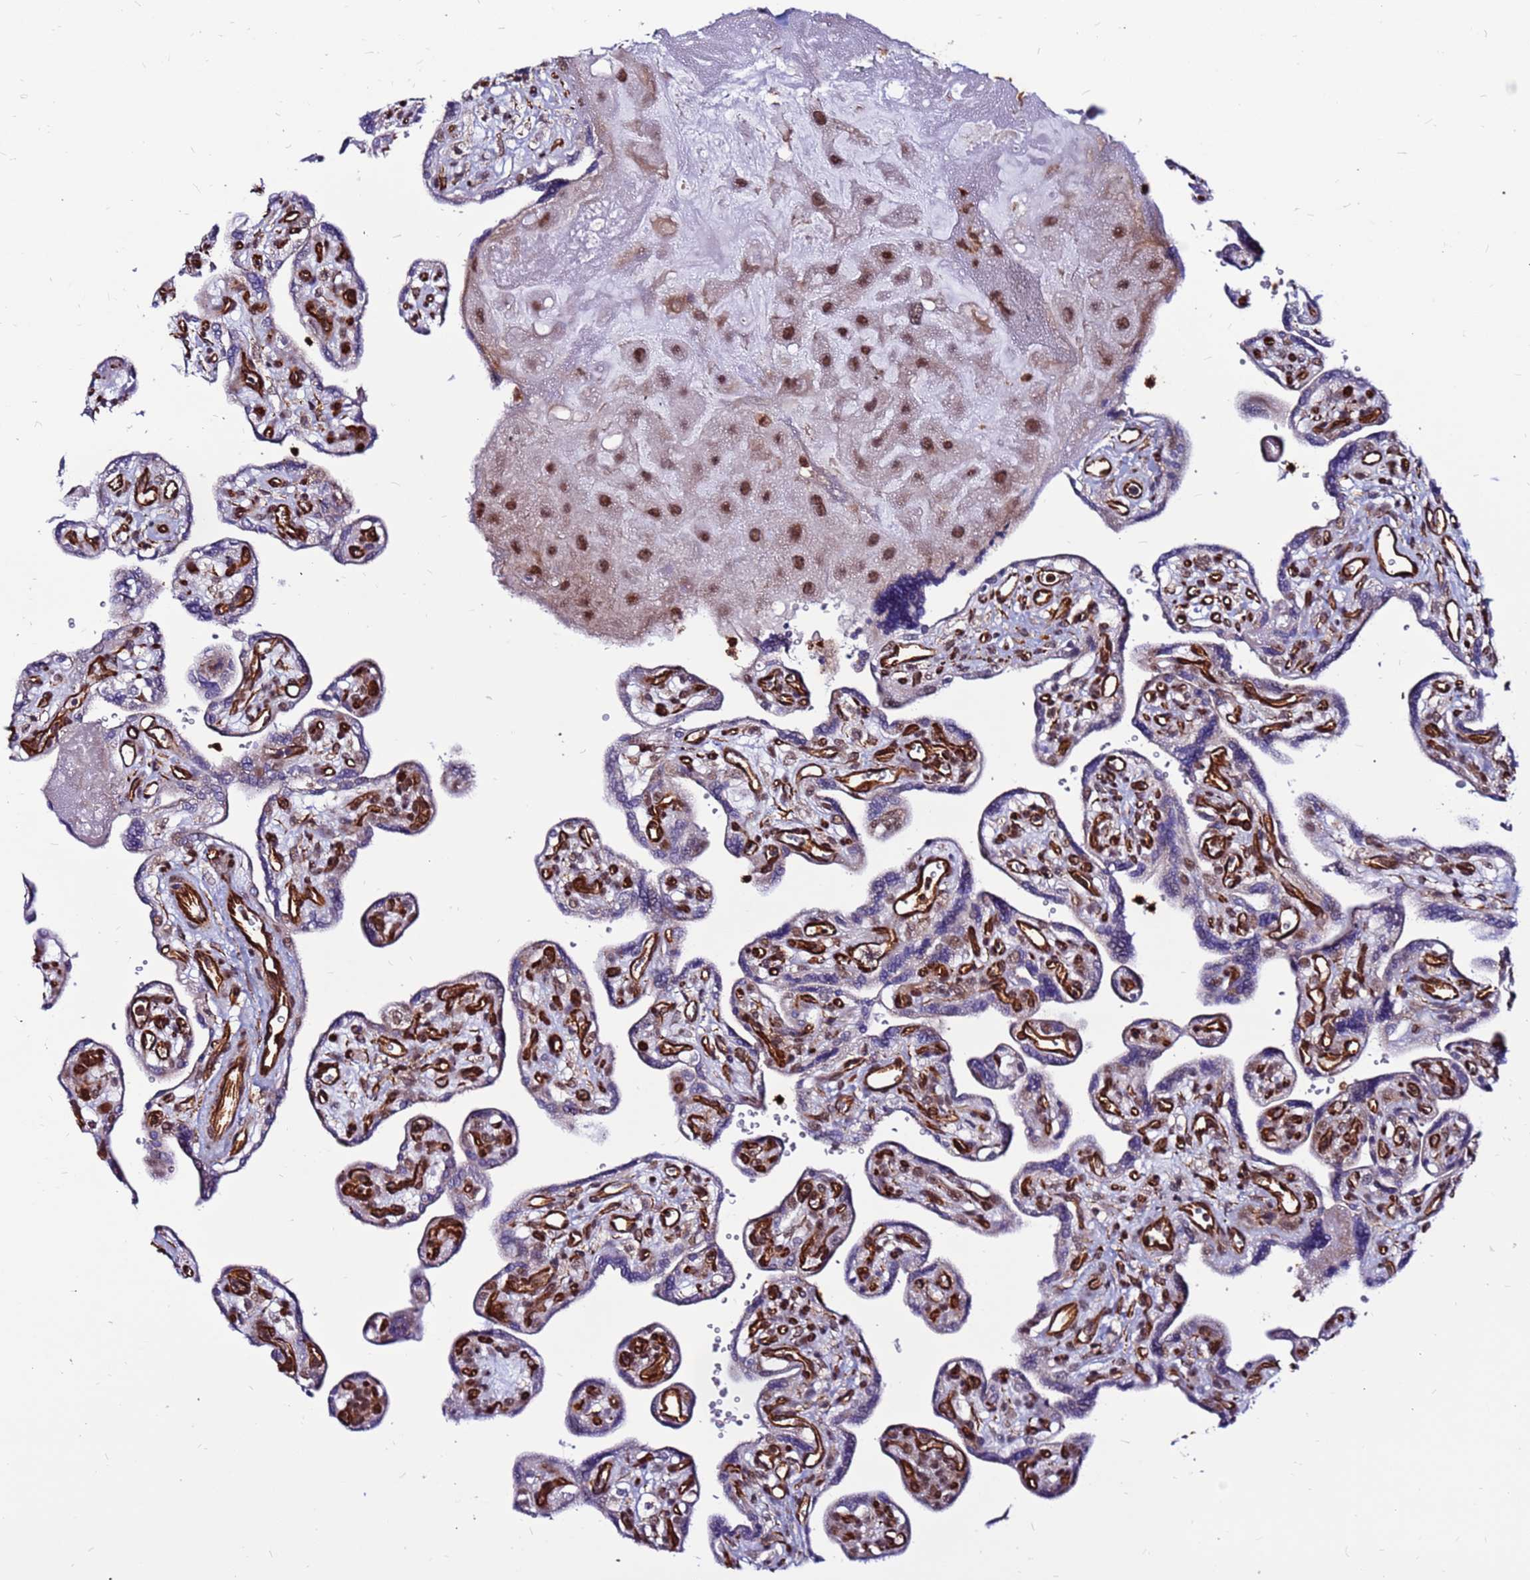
{"staining": {"intensity": "moderate", "quantity": ">75%", "location": "nuclear"}, "tissue": "placenta", "cell_type": "Decidual cells", "image_type": "normal", "snomed": [{"axis": "morphology", "description": "Normal tissue, NOS"}, {"axis": "topography", "description": "Placenta"}], "caption": "A brown stain shows moderate nuclear expression of a protein in decidual cells of unremarkable placenta. (Stains: DAB (3,3'-diaminobenzidine) in brown, nuclei in blue, Microscopy: brightfield microscopy at high magnification).", "gene": "CLK3", "patient": {"sex": "female", "age": 39}}